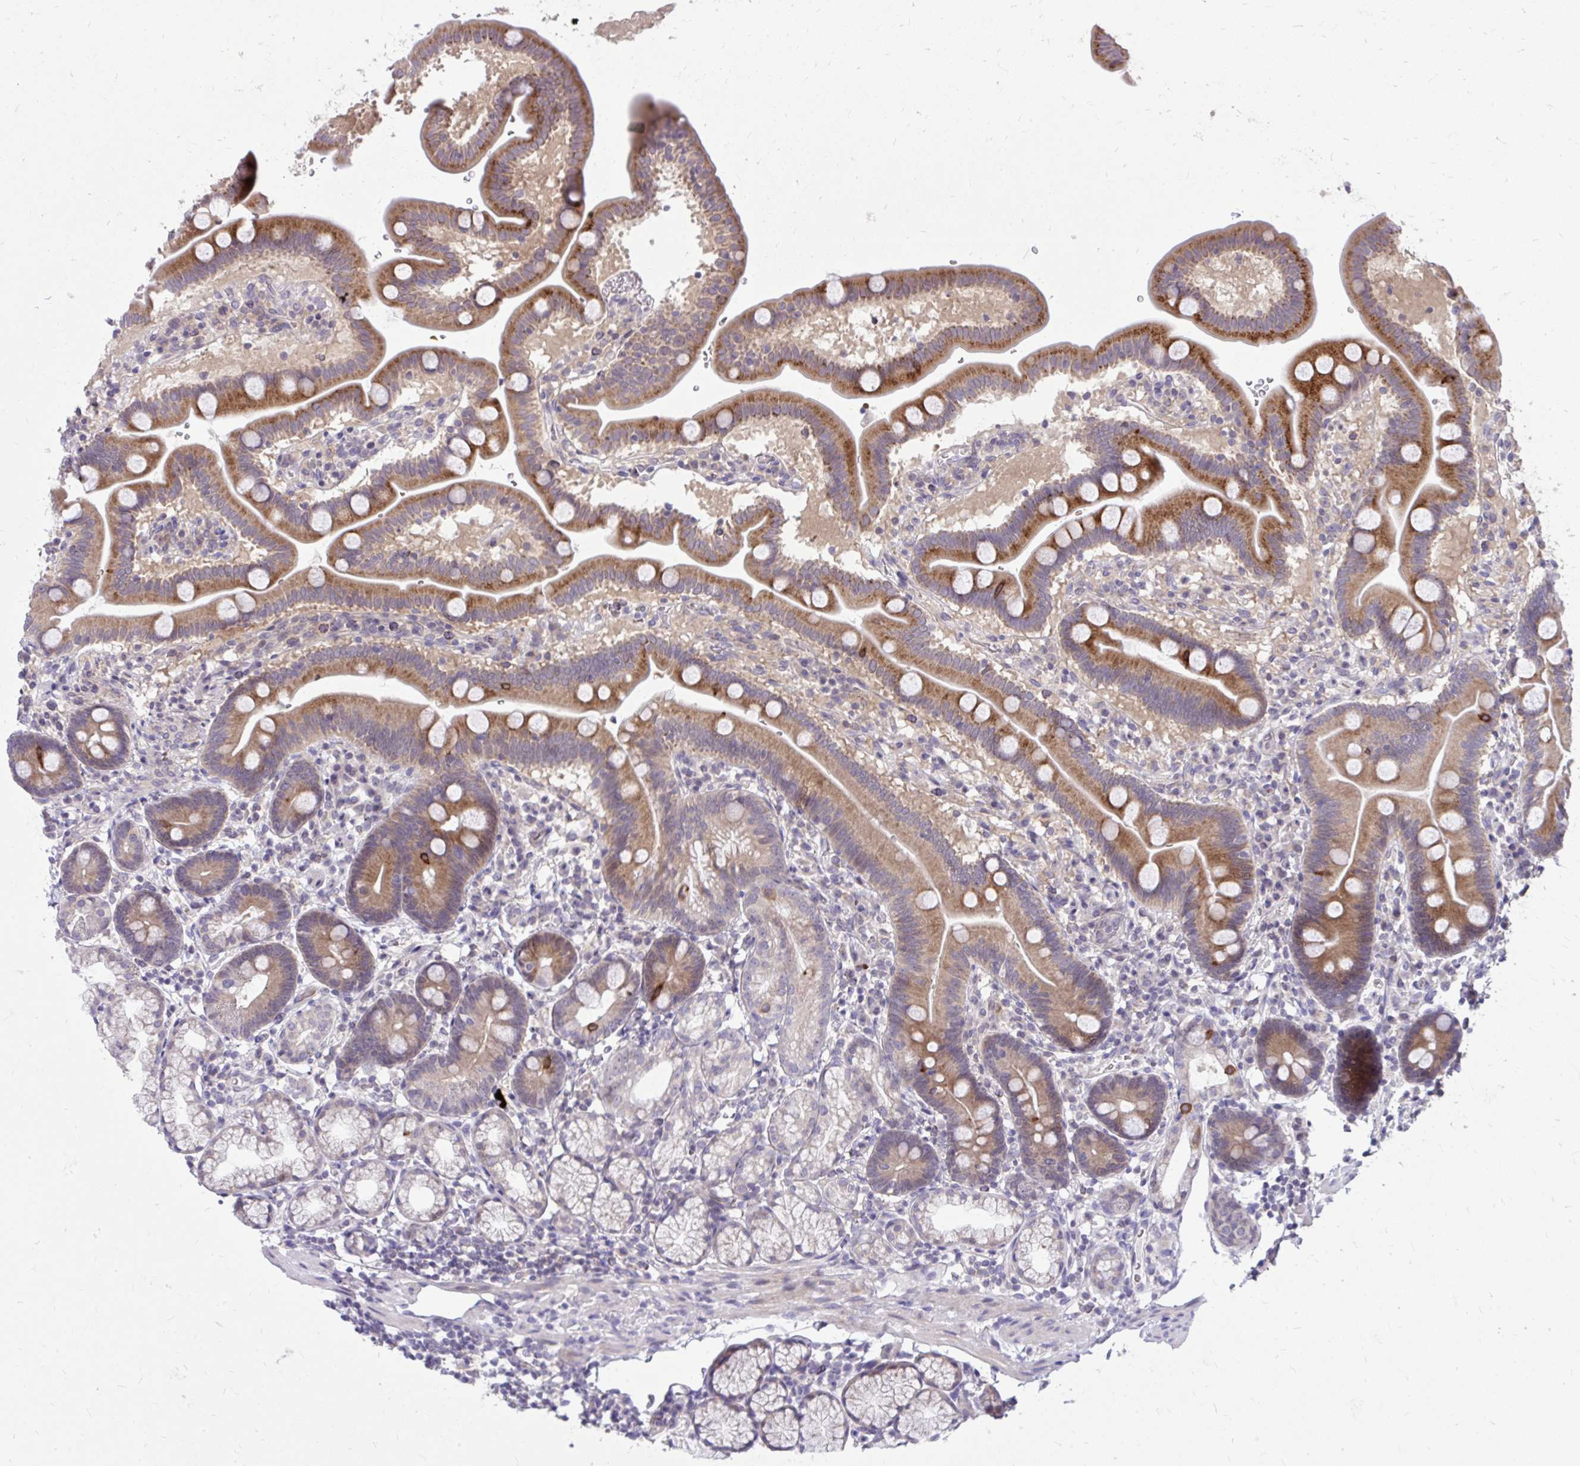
{"staining": {"intensity": "moderate", "quantity": ">75%", "location": "cytoplasmic/membranous"}, "tissue": "duodenum", "cell_type": "Glandular cells", "image_type": "normal", "snomed": [{"axis": "morphology", "description": "Normal tissue, NOS"}, {"axis": "topography", "description": "Duodenum"}], "caption": "Immunohistochemistry (IHC) (DAB) staining of normal human duodenum shows moderate cytoplasmic/membranous protein staining in approximately >75% of glandular cells. (Brightfield microscopy of DAB IHC at high magnification).", "gene": "DPY19L1", "patient": {"sex": "male", "age": 59}}